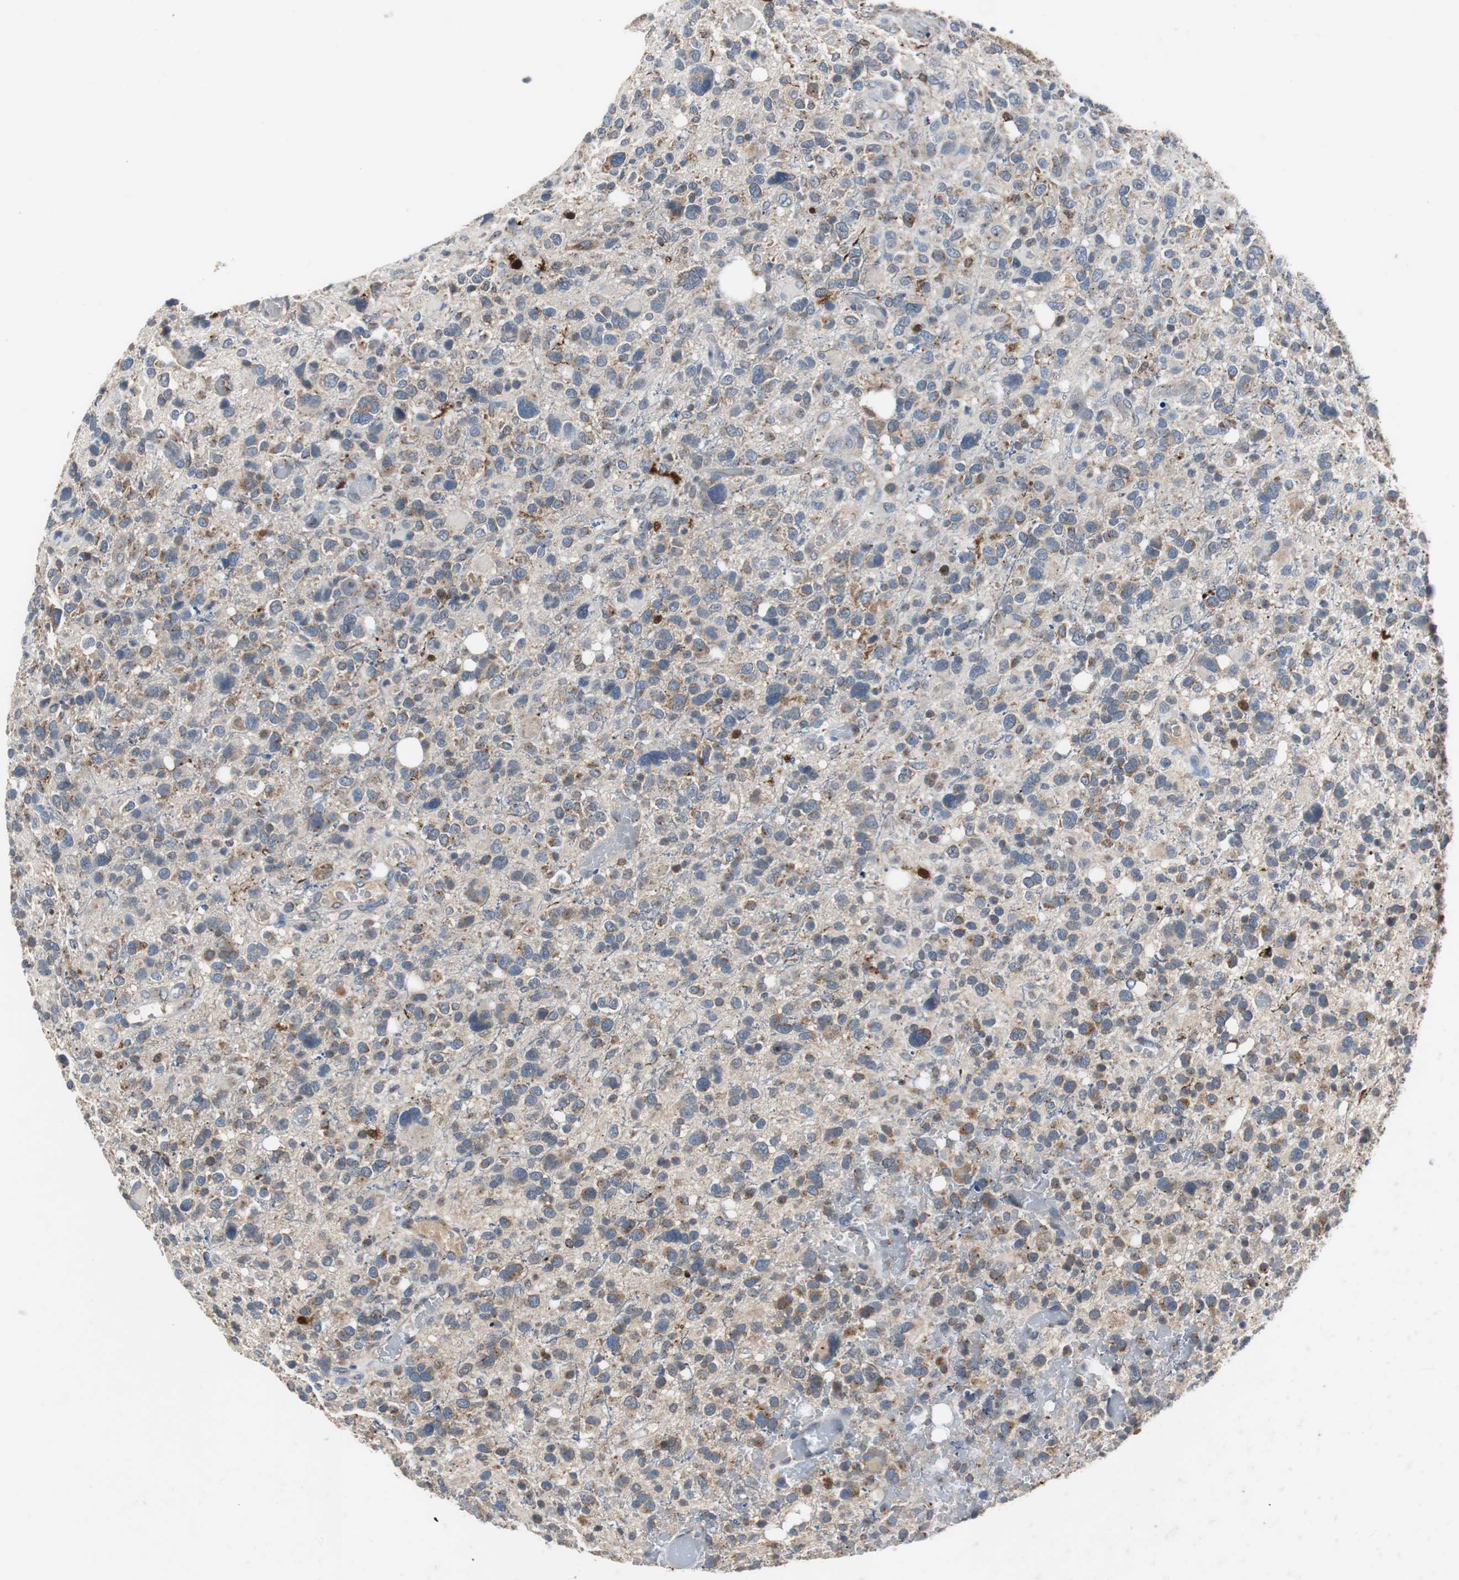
{"staining": {"intensity": "moderate", "quantity": "25%-75%", "location": "cytoplasmic/membranous"}, "tissue": "glioma", "cell_type": "Tumor cells", "image_type": "cancer", "snomed": [{"axis": "morphology", "description": "Glioma, malignant, High grade"}, {"axis": "topography", "description": "Brain"}], "caption": "This photomicrograph displays glioma stained with IHC to label a protein in brown. The cytoplasmic/membranous of tumor cells show moderate positivity for the protein. Nuclei are counter-stained blue.", "gene": "CALB2", "patient": {"sex": "male", "age": 48}}